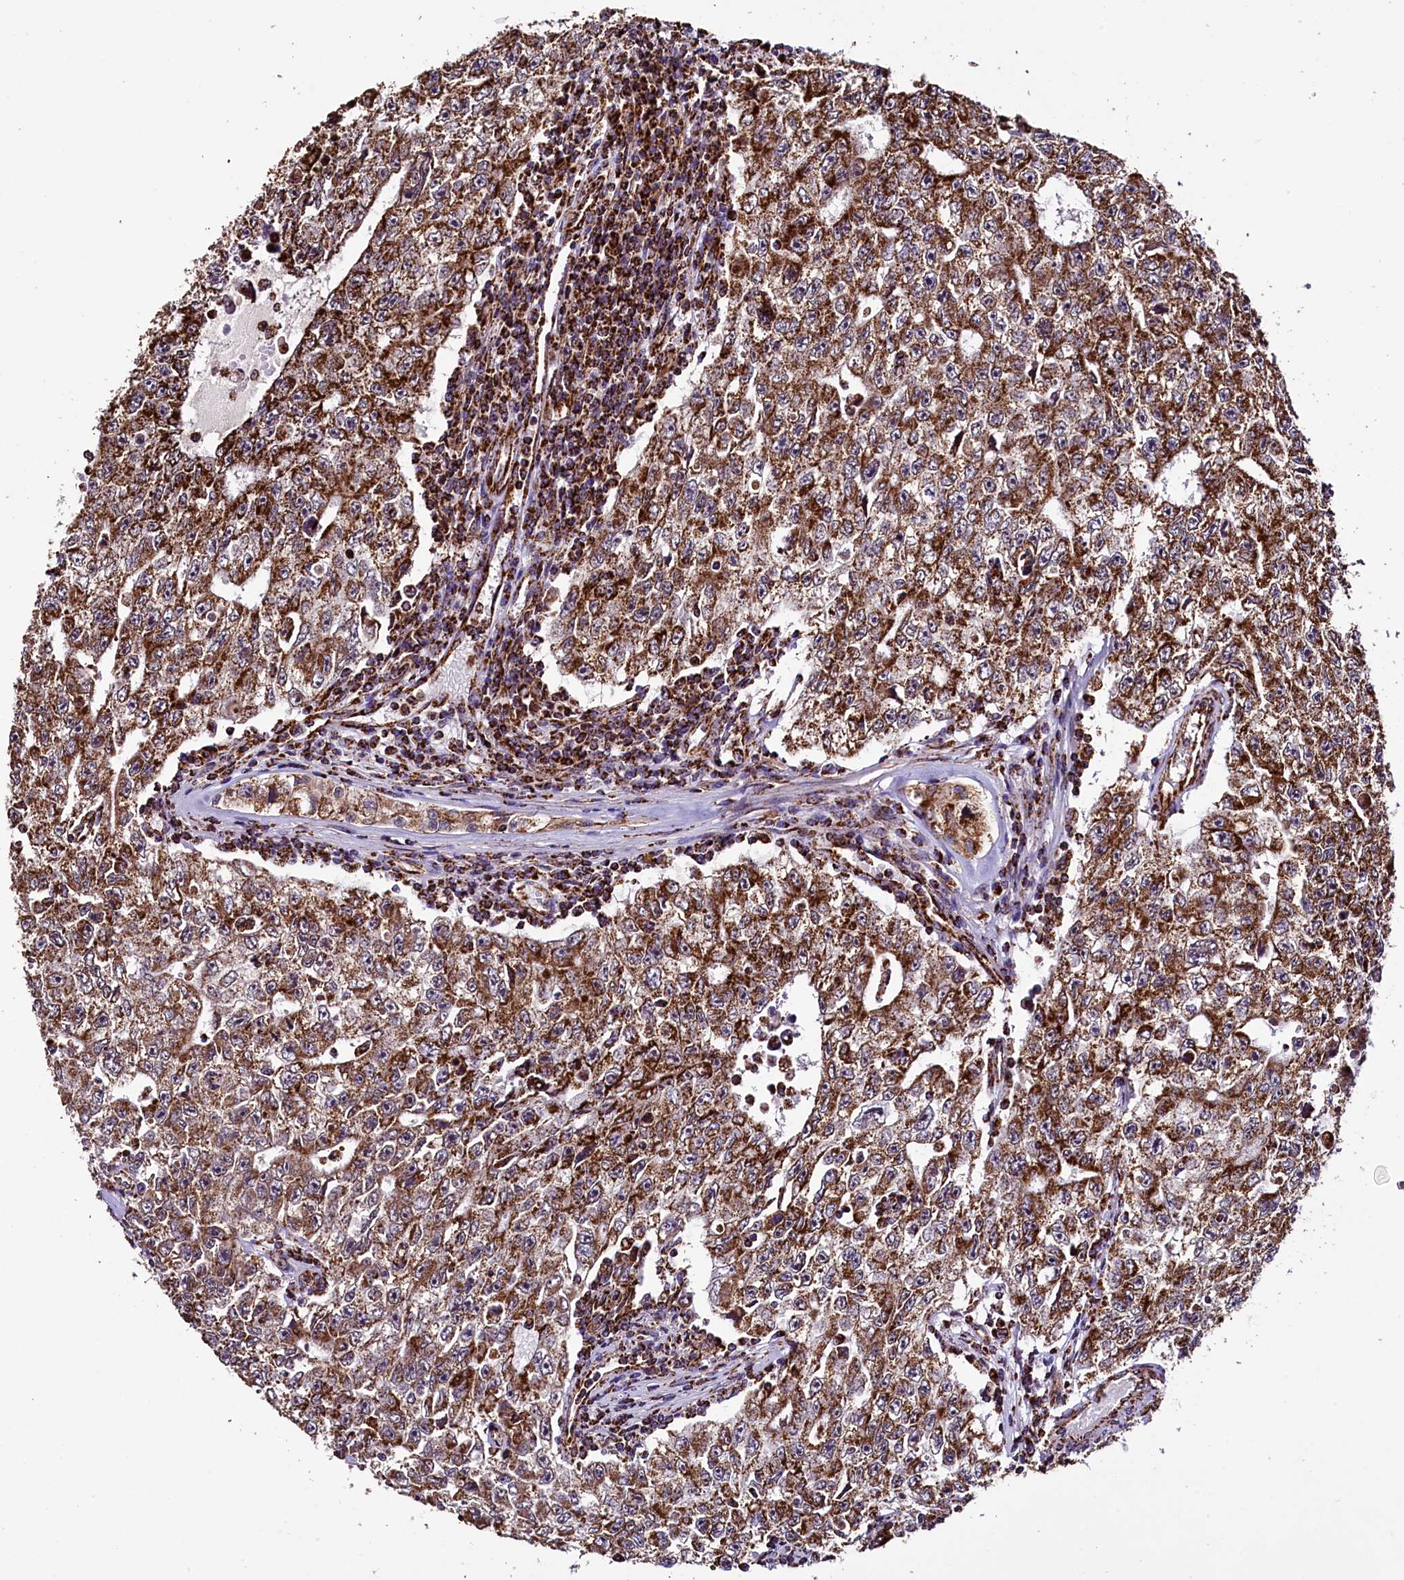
{"staining": {"intensity": "strong", "quantity": ">75%", "location": "cytoplasmic/membranous"}, "tissue": "testis cancer", "cell_type": "Tumor cells", "image_type": "cancer", "snomed": [{"axis": "morphology", "description": "Carcinoma, Embryonal, NOS"}, {"axis": "topography", "description": "Testis"}], "caption": "Embryonal carcinoma (testis) stained for a protein displays strong cytoplasmic/membranous positivity in tumor cells.", "gene": "KLC2", "patient": {"sex": "male", "age": 17}}